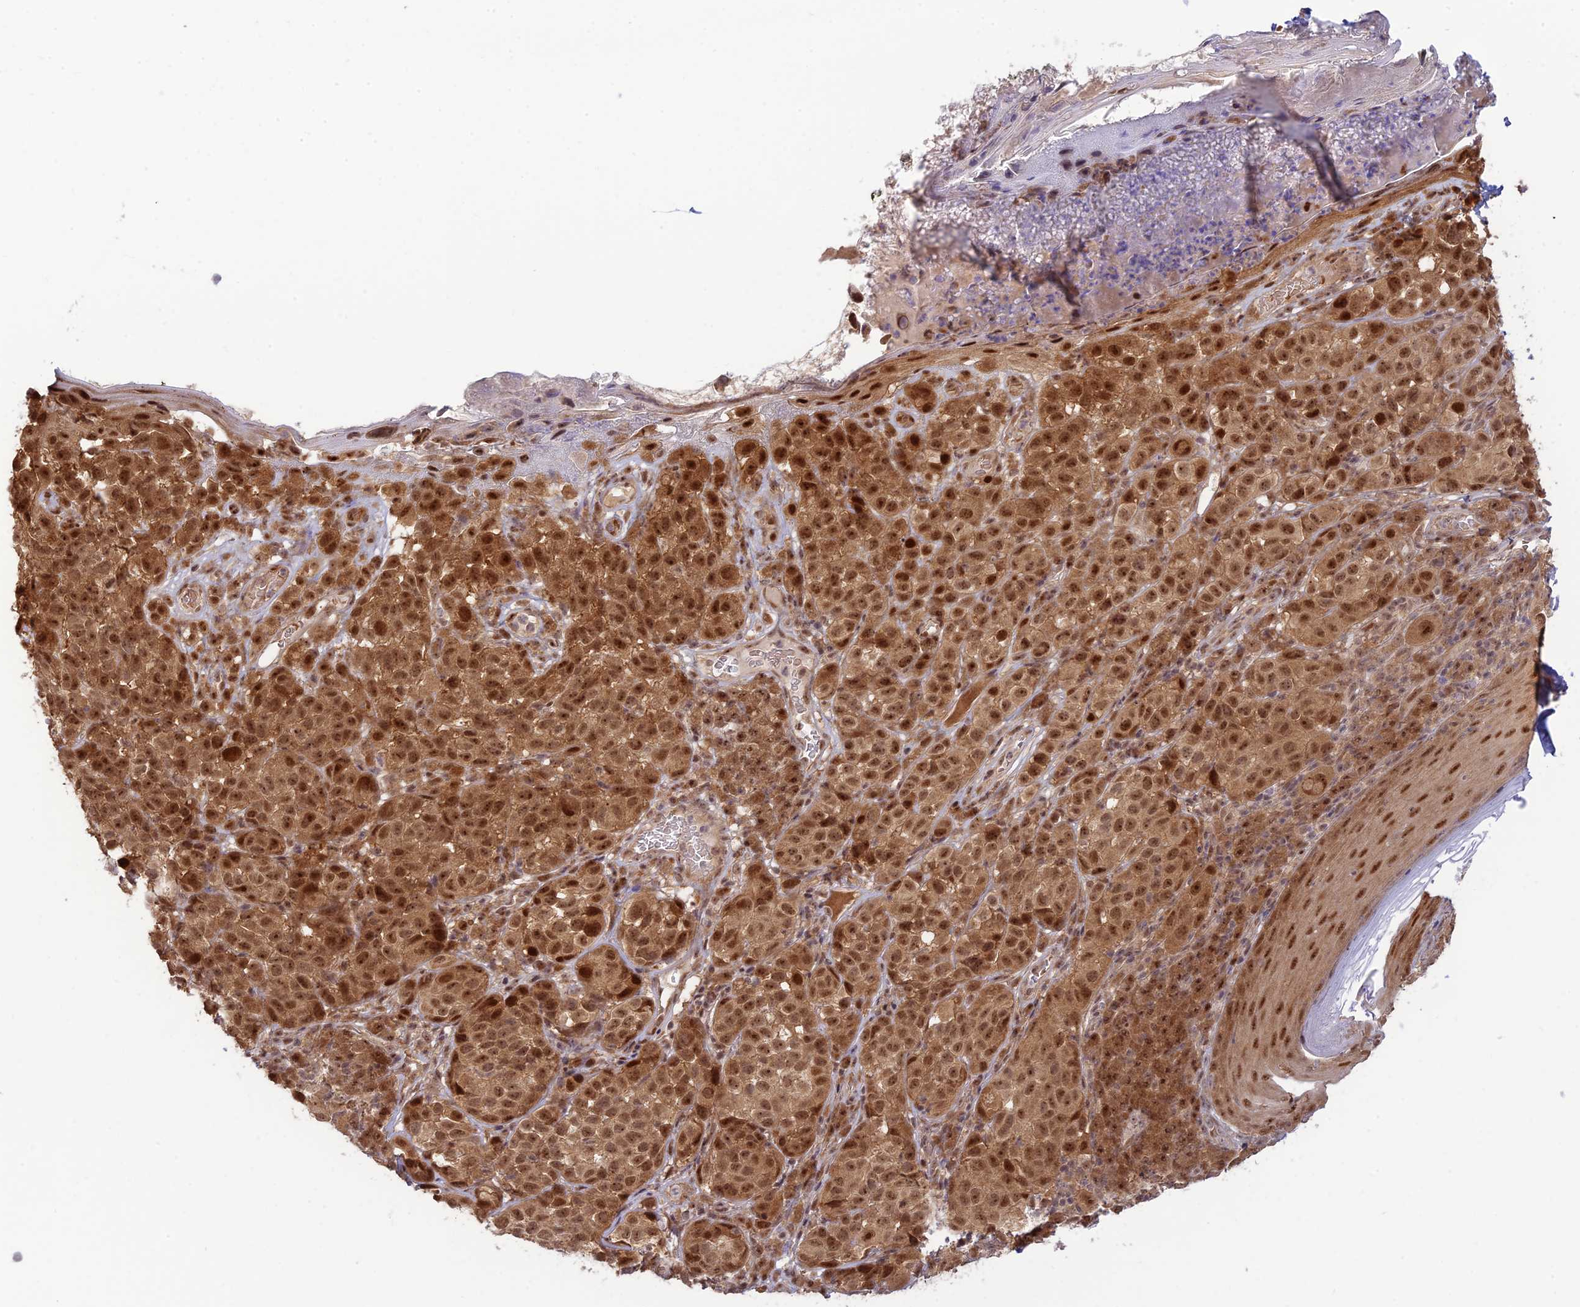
{"staining": {"intensity": "moderate", "quantity": ">75%", "location": "cytoplasmic/membranous,nuclear"}, "tissue": "melanoma", "cell_type": "Tumor cells", "image_type": "cancer", "snomed": [{"axis": "morphology", "description": "Malignant melanoma, NOS"}, {"axis": "topography", "description": "Skin"}], "caption": "A brown stain highlights moderate cytoplasmic/membranous and nuclear positivity of a protein in human malignant melanoma tumor cells.", "gene": "ASPDH", "patient": {"sex": "male", "age": 38}}